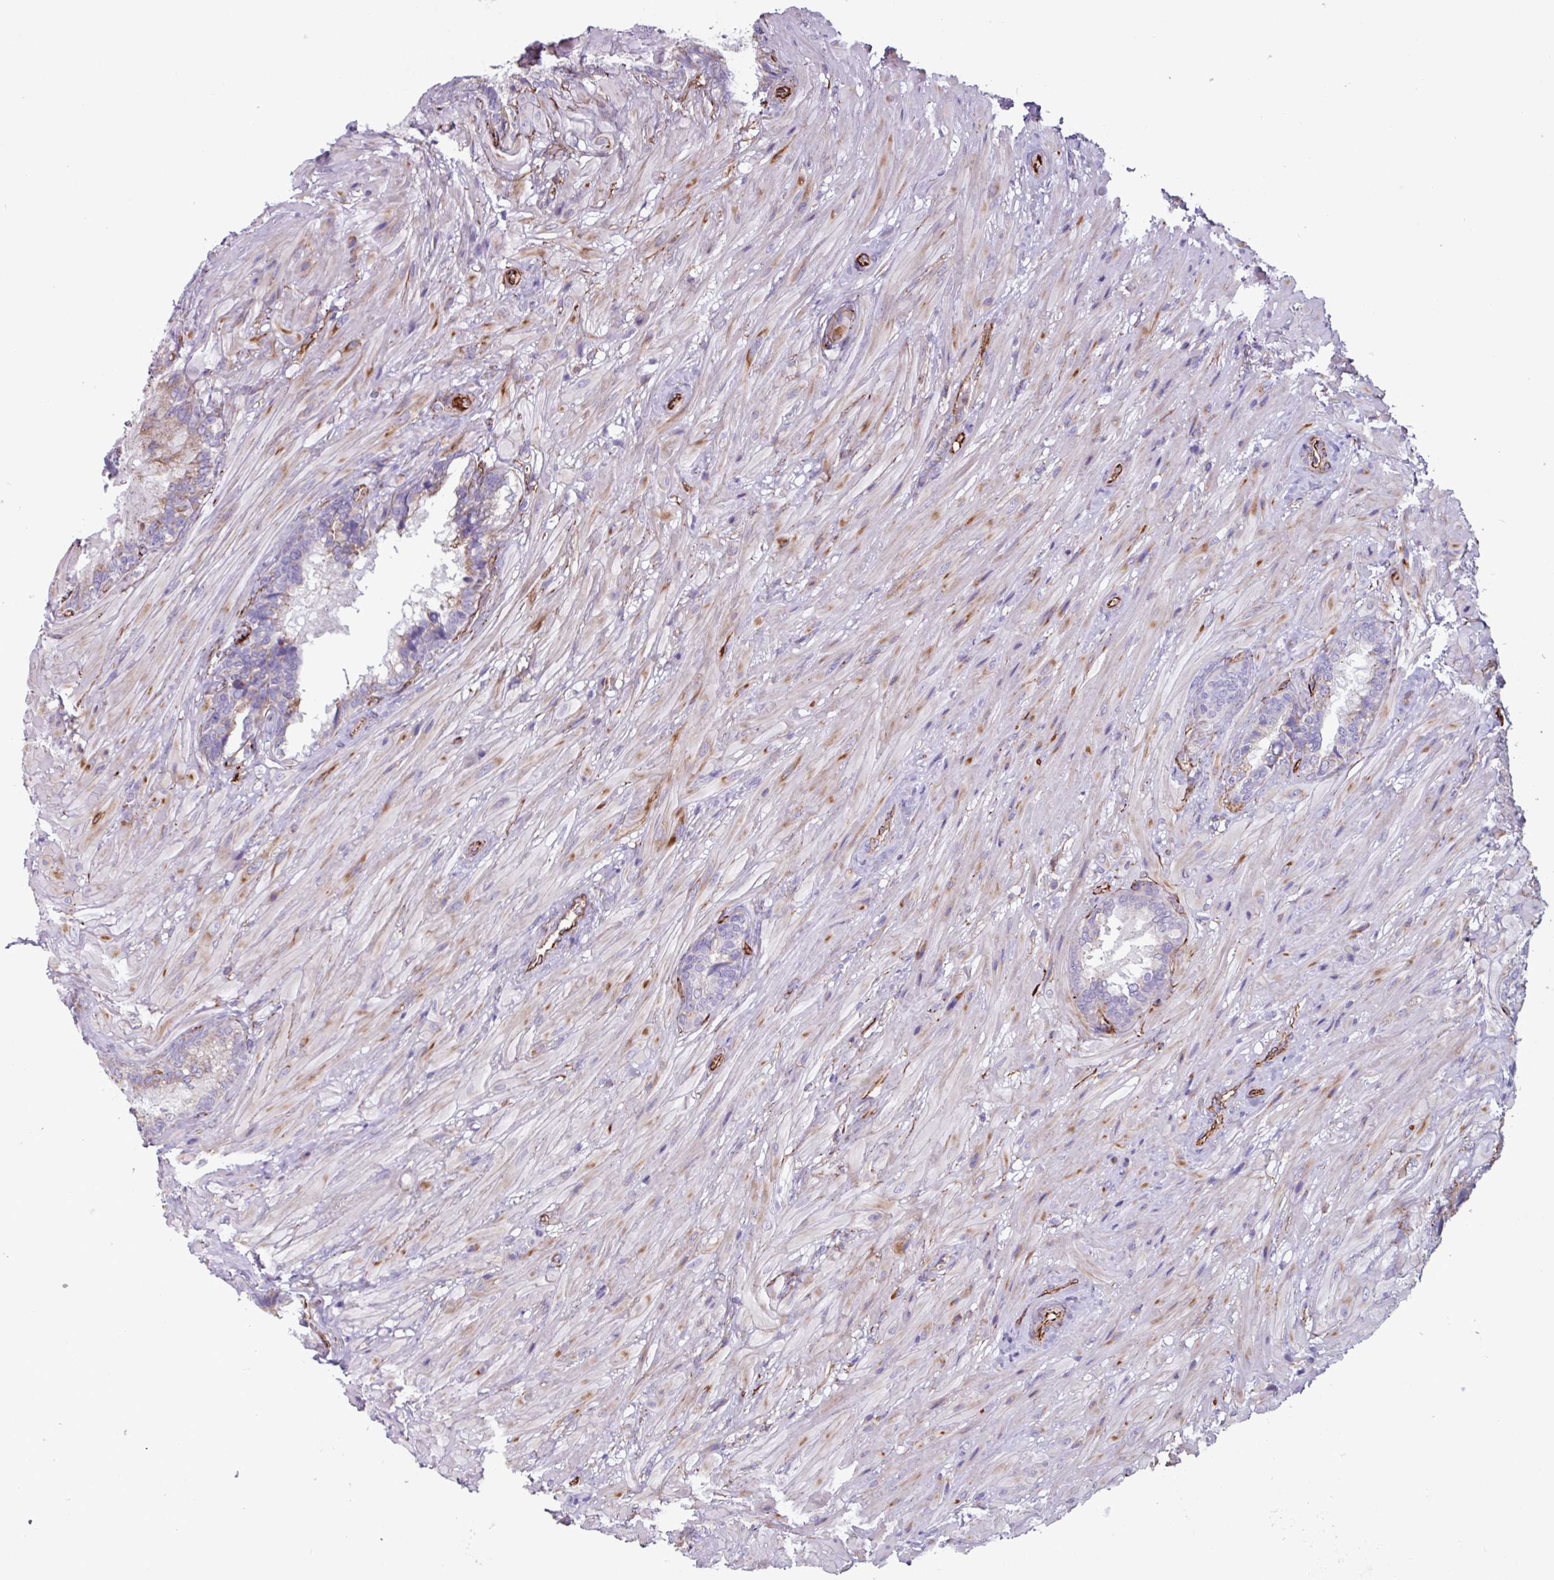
{"staining": {"intensity": "weak", "quantity": "<25%", "location": "cytoplasmic/membranous"}, "tissue": "seminal vesicle", "cell_type": "Glandular cells", "image_type": "normal", "snomed": [{"axis": "morphology", "description": "Normal tissue, NOS"}, {"axis": "topography", "description": "Seminal veicle"}], "caption": "A high-resolution micrograph shows IHC staining of unremarkable seminal vesicle, which shows no significant expression in glandular cells.", "gene": "BTD", "patient": {"sex": "male", "age": 62}}